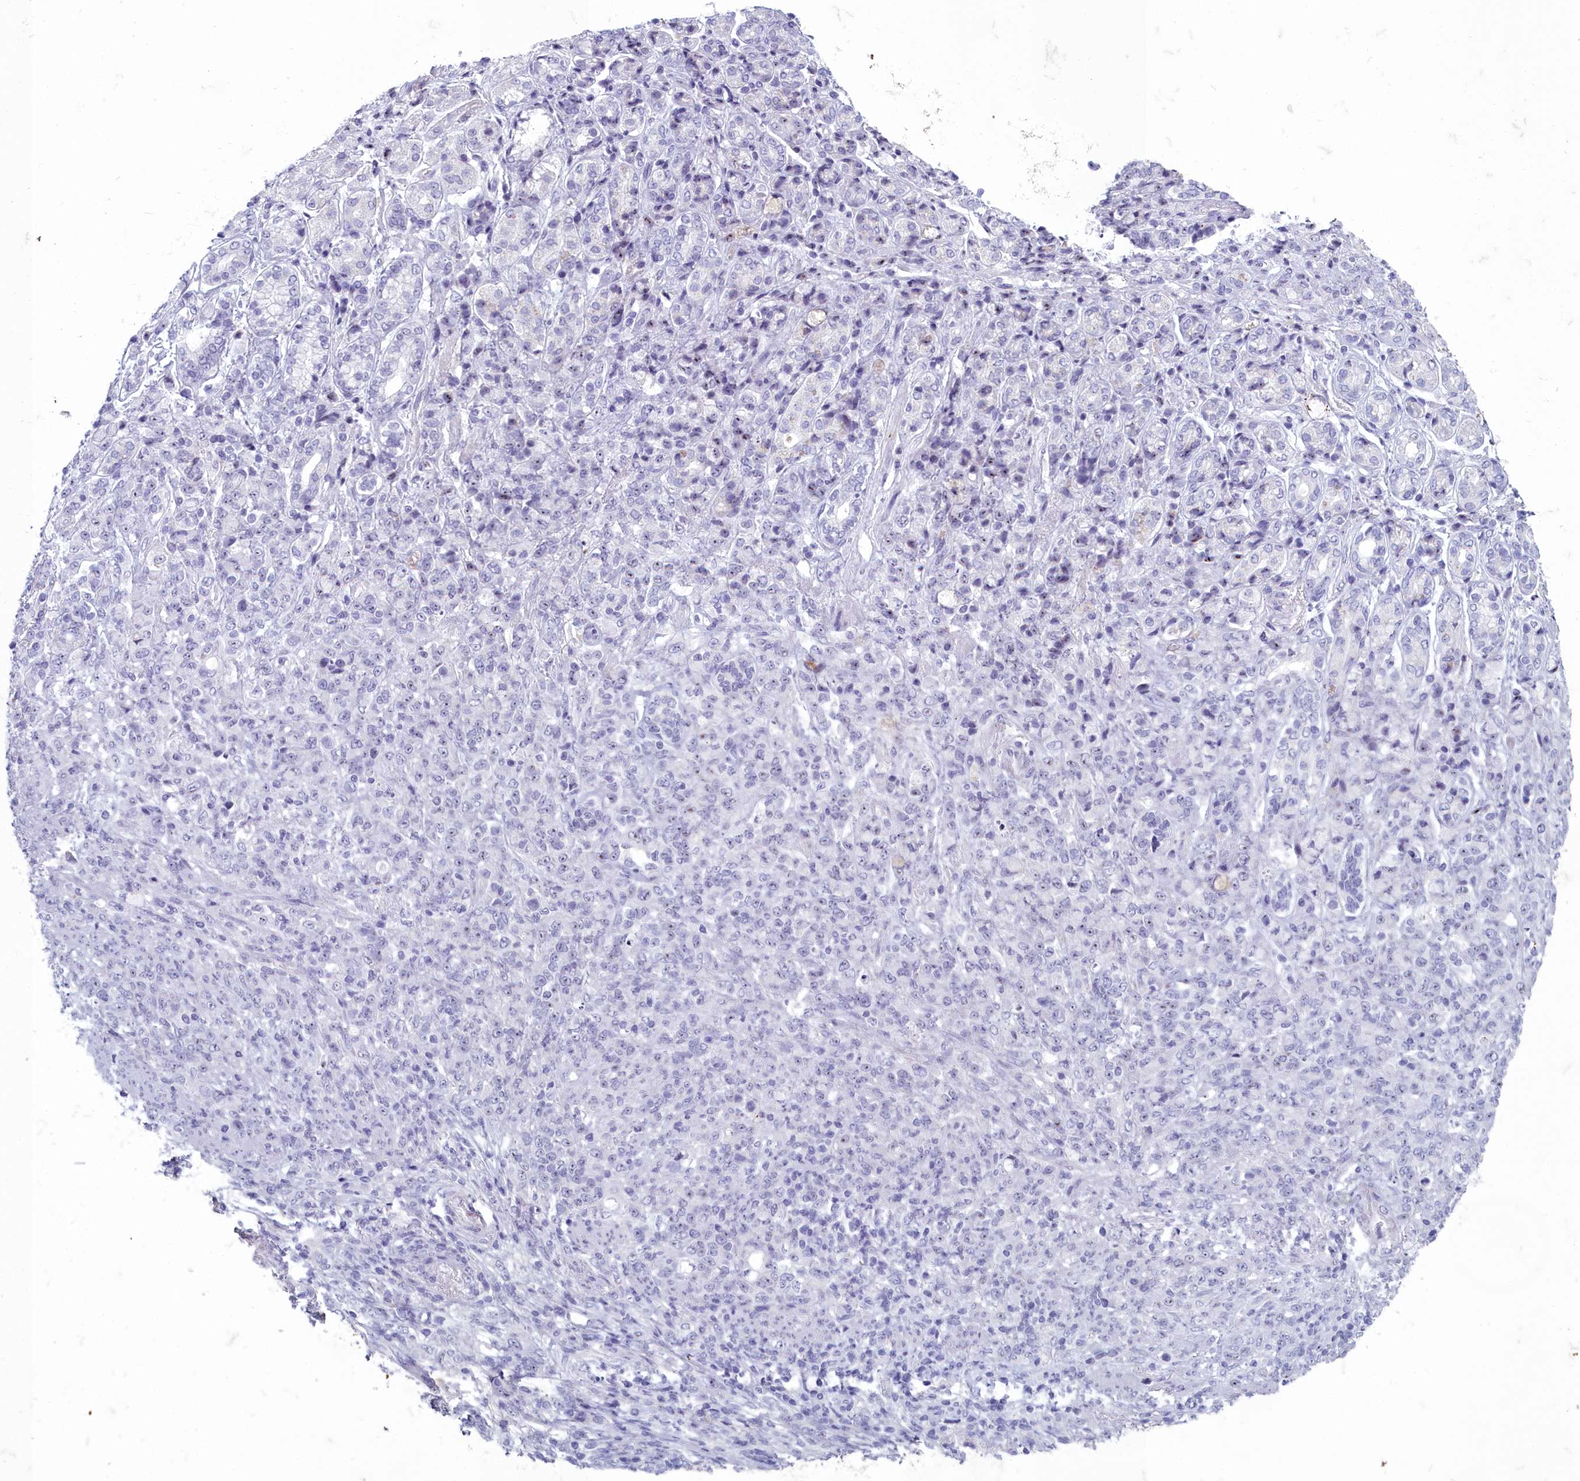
{"staining": {"intensity": "negative", "quantity": "none", "location": "none"}, "tissue": "stomach cancer", "cell_type": "Tumor cells", "image_type": "cancer", "snomed": [{"axis": "morphology", "description": "Adenocarcinoma, NOS"}, {"axis": "topography", "description": "Stomach"}], "caption": "Immunohistochemistry of human stomach cancer reveals no expression in tumor cells.", "gene": "INSYN2A", "patient": {"sex": "female", "age": 79}}